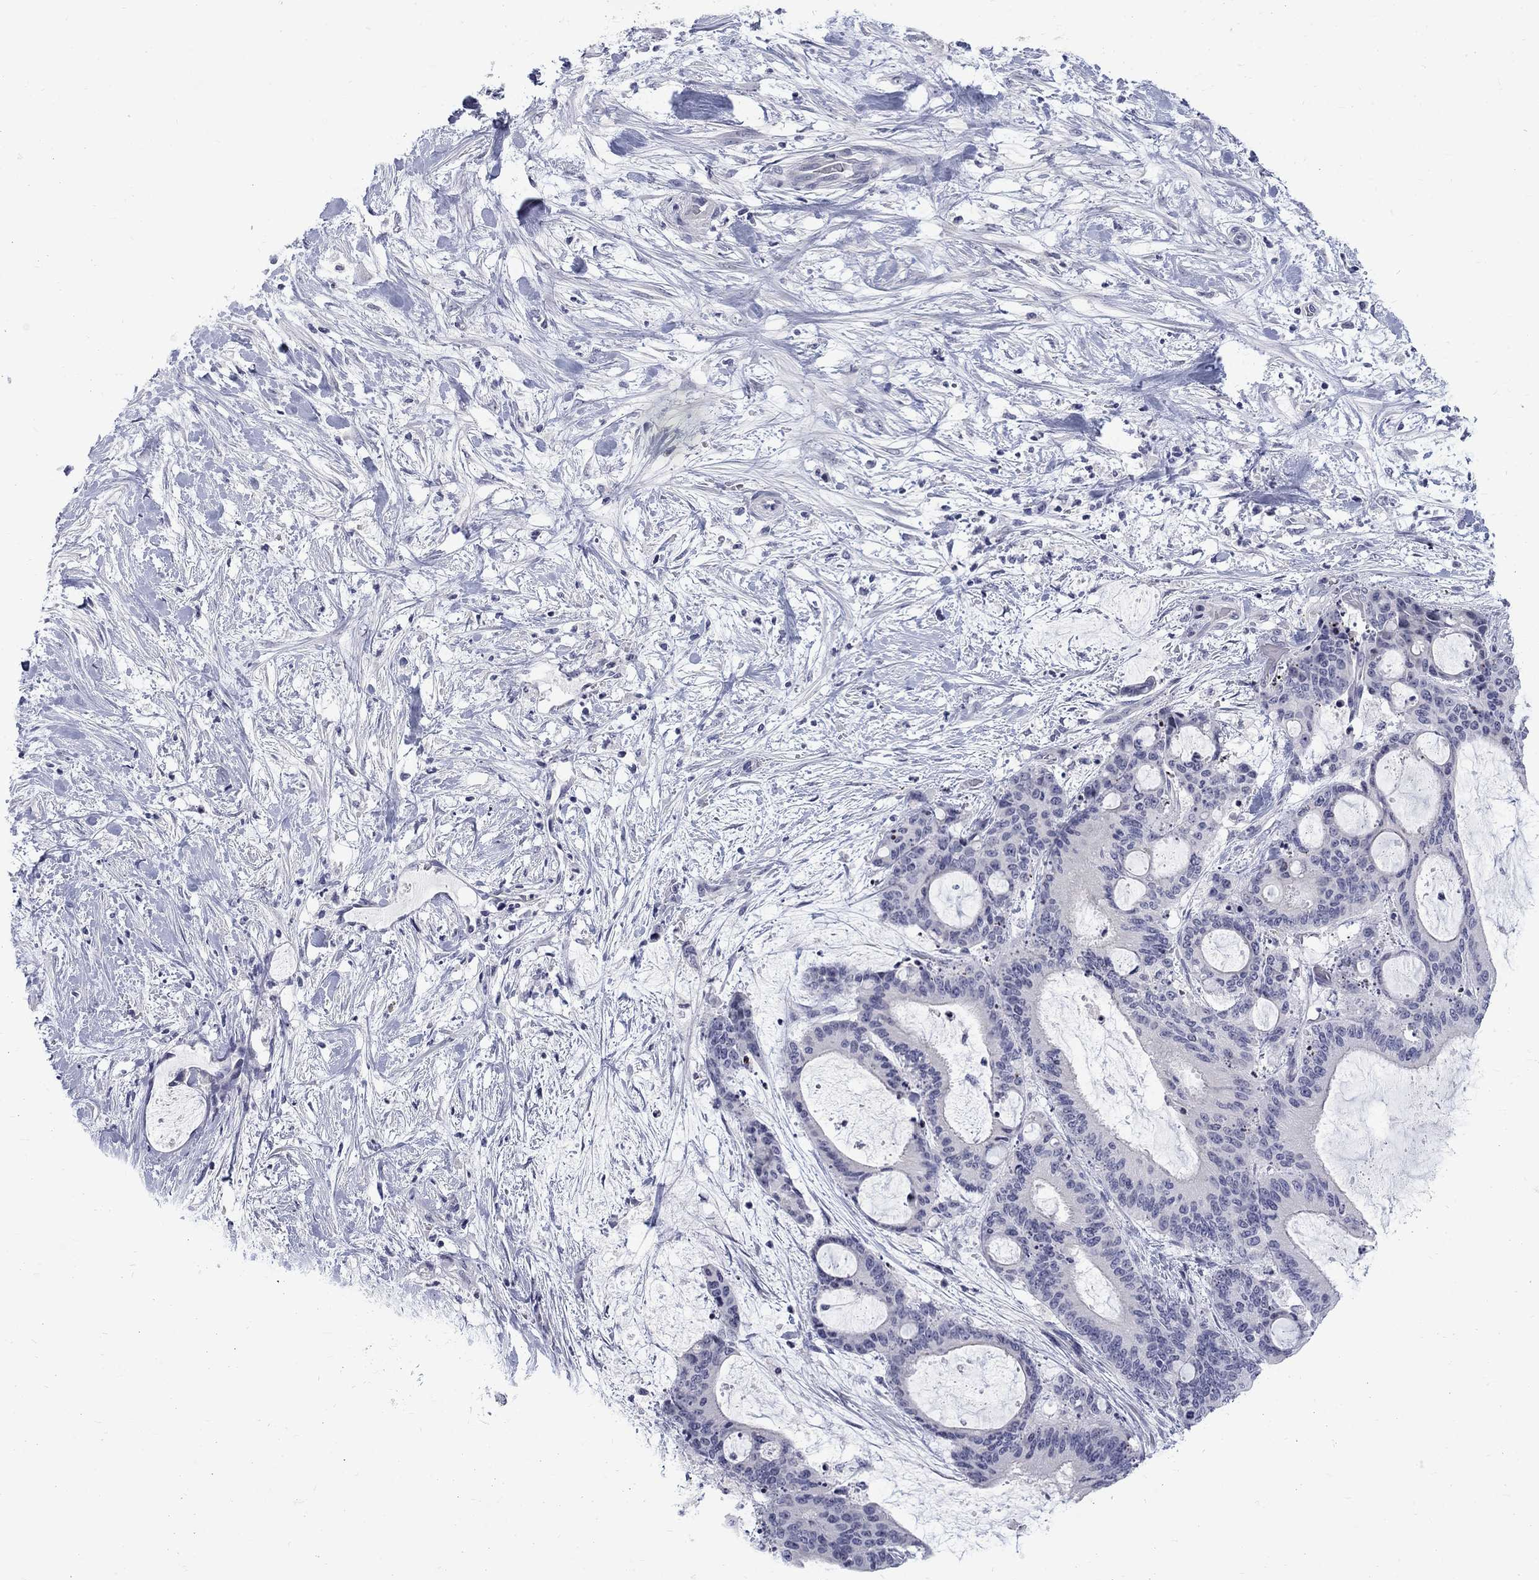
{"staining": {"intensity": "negative", "quantity": "none", "location": "none"}, "tissue": "liver cancer", "cell_type": "Tumor cells", "image_type": "cancer", "snomed": [{"axis": "morphology", "description": "Normal tissue, NOS"}, {"axis": "morphology", "description": "Cholangiocarcinoma"}, {"axis": "topography", "description": "Liver"}, {"axis": "topography", "description": "Peripheral nerve tissue"}], "caption": "This is a micrograph of IHC staining of cholangiocarcinoma (liver), which shows no staining in tumor cells.", "gene": "CTNND2", "patient": {"sex": "female", "age": 73}}